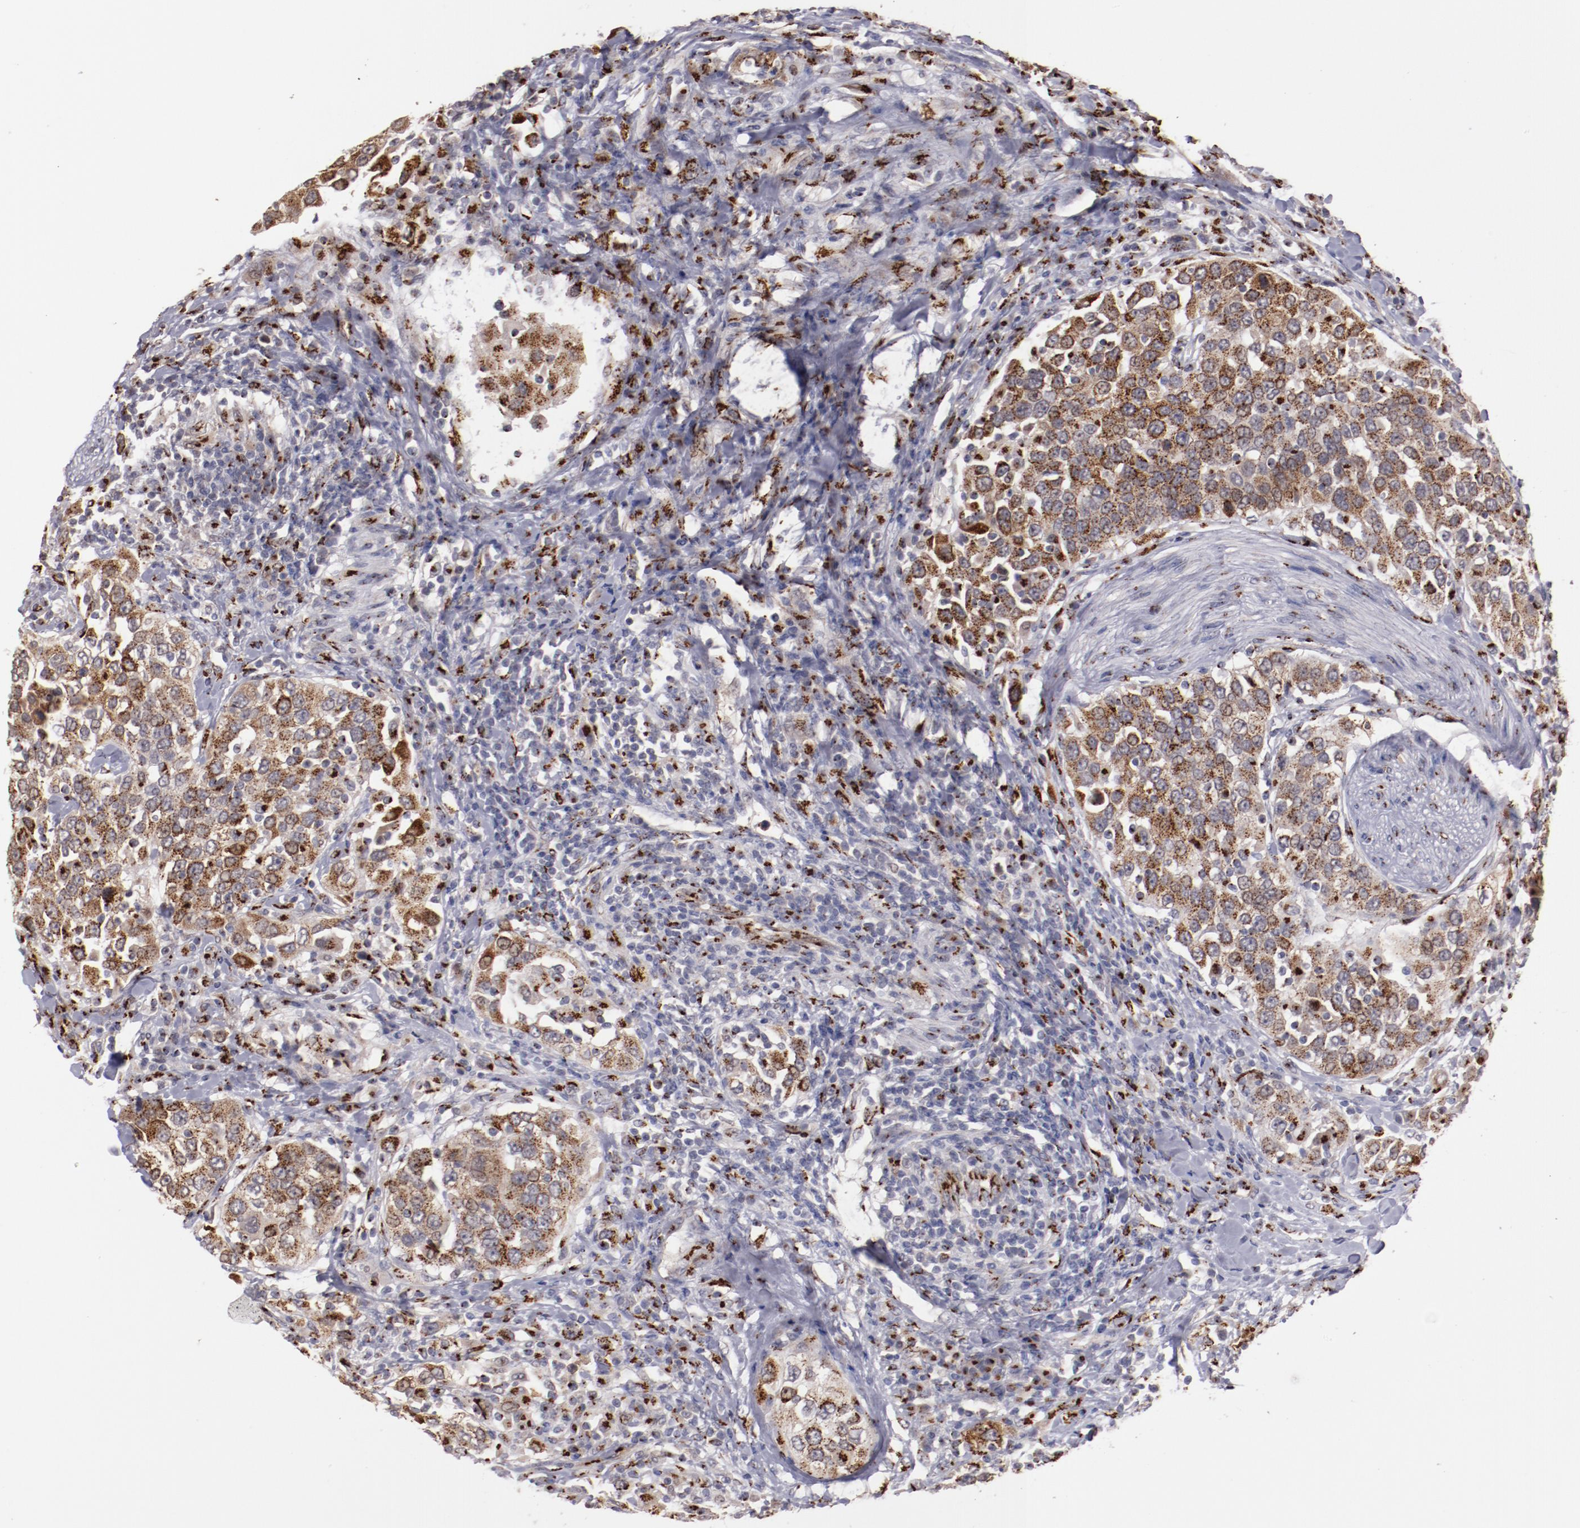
{"staining": {"intensity": "strong", "quantity": ">75%", "location": "cytoplasmic/membranous"}, "tissue": "urothelial cancer", "cell_type": "Tumor cells", "image_type": "cancer", "snomed": [{"axis": "morphology", "description": "Urothelial carcinoma, High grade"}, {"axis": "topography", "description": "Urinary bladder"}], "caption": "Tumor cells reveal high levels of strong cytoplasmic/membranous positivity in approximately >75% of cells in urothelial cancer.", "gene": "GOLIM4", "patient": {"sex": "female", "age": 80}}